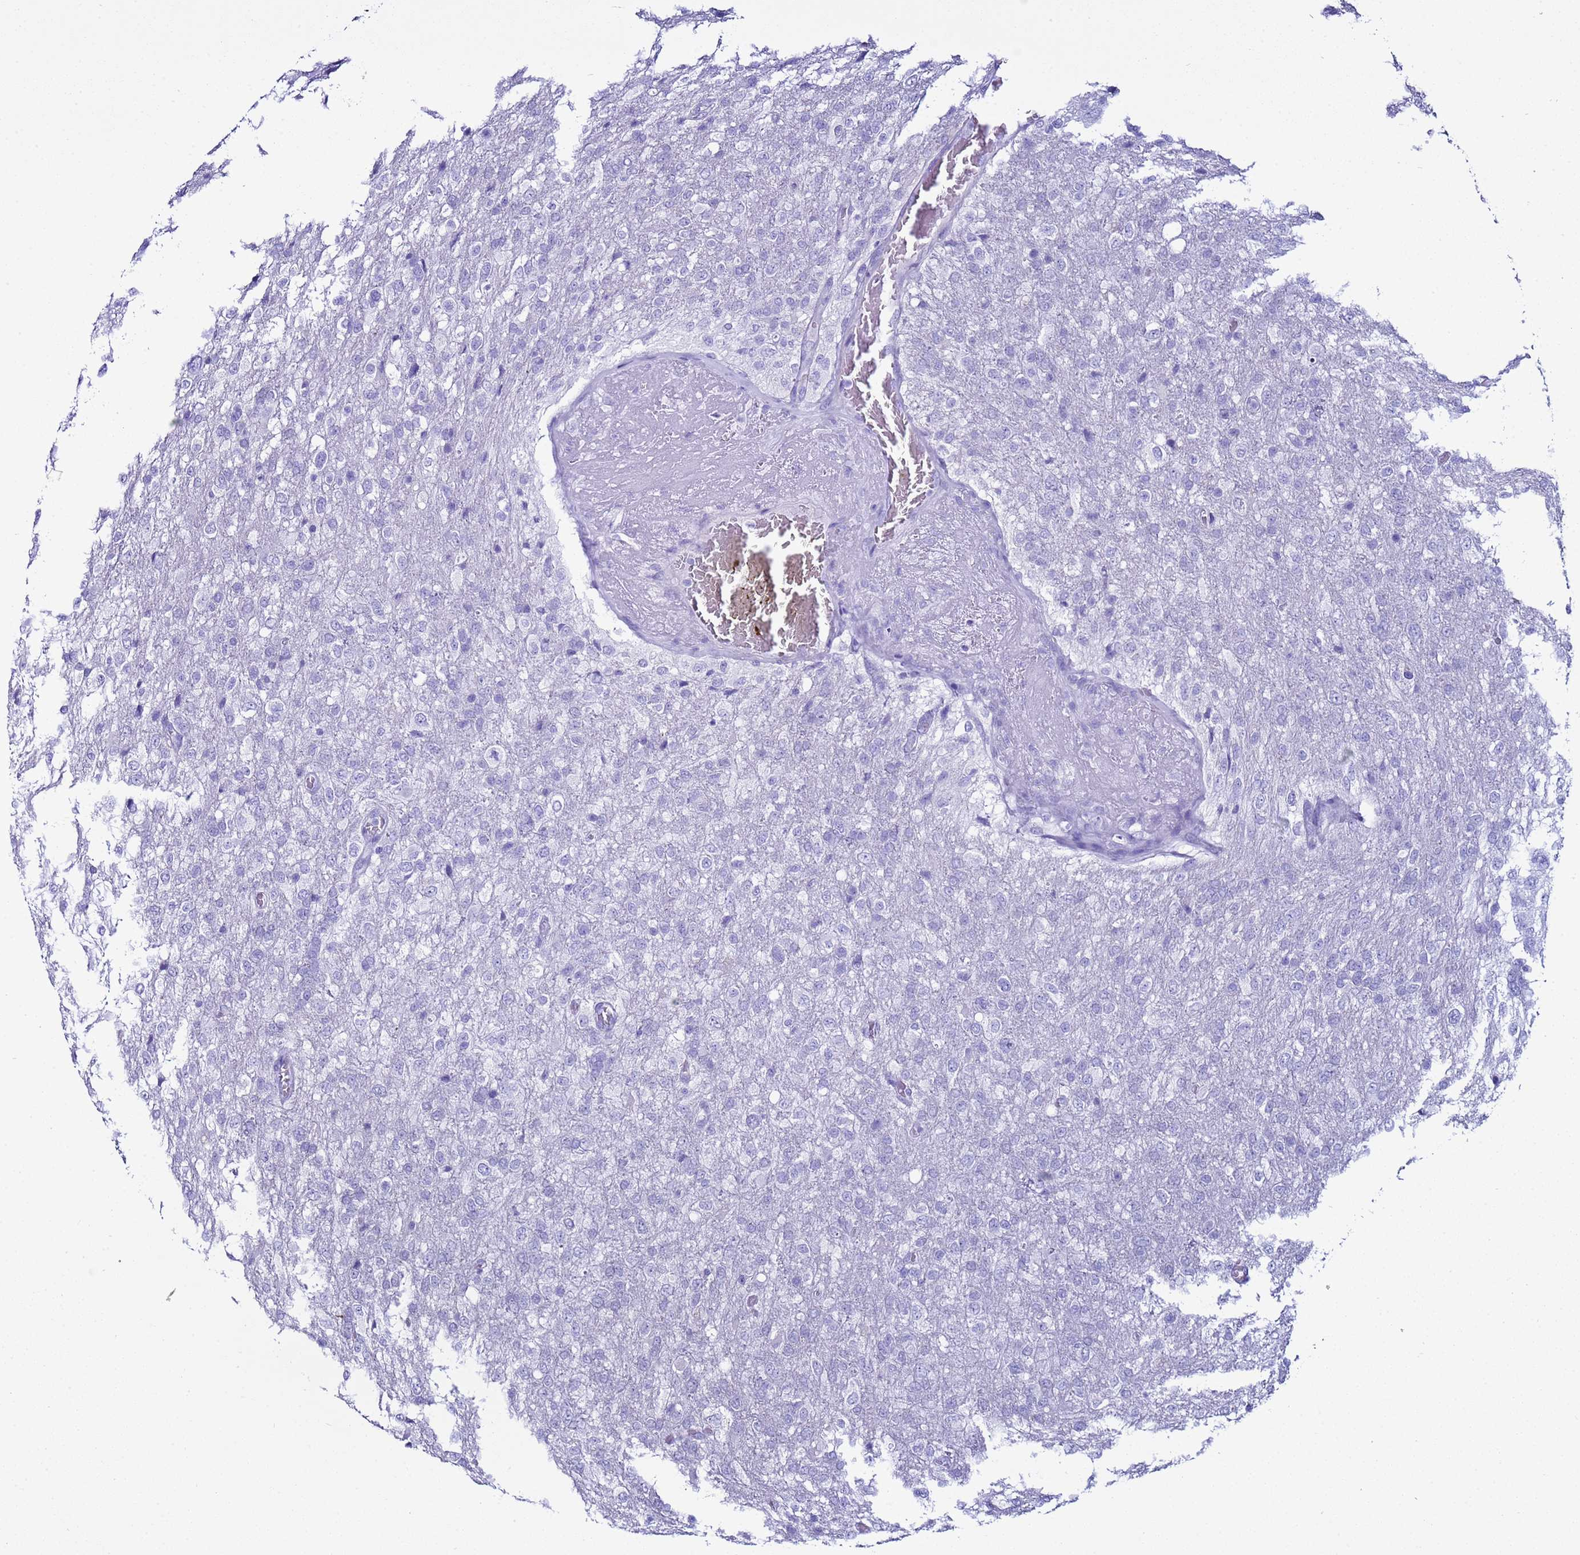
{"staining": {"intensity": "negative", "quantity": "none", "location": "none"}, "tissue": "glioma", "cell_type": "Tumor cells", "image_type": "cancer", "snomed": [{"axis": "morphology", "description": "Glioma, malignant, High grade"}, {"axis": "topography", "description": "Brain"}], "caption": "Tumor cells show no significant positivity in glioma.", "gene": "LCMT1", "patient": {"sex": "female", "age": 74}}